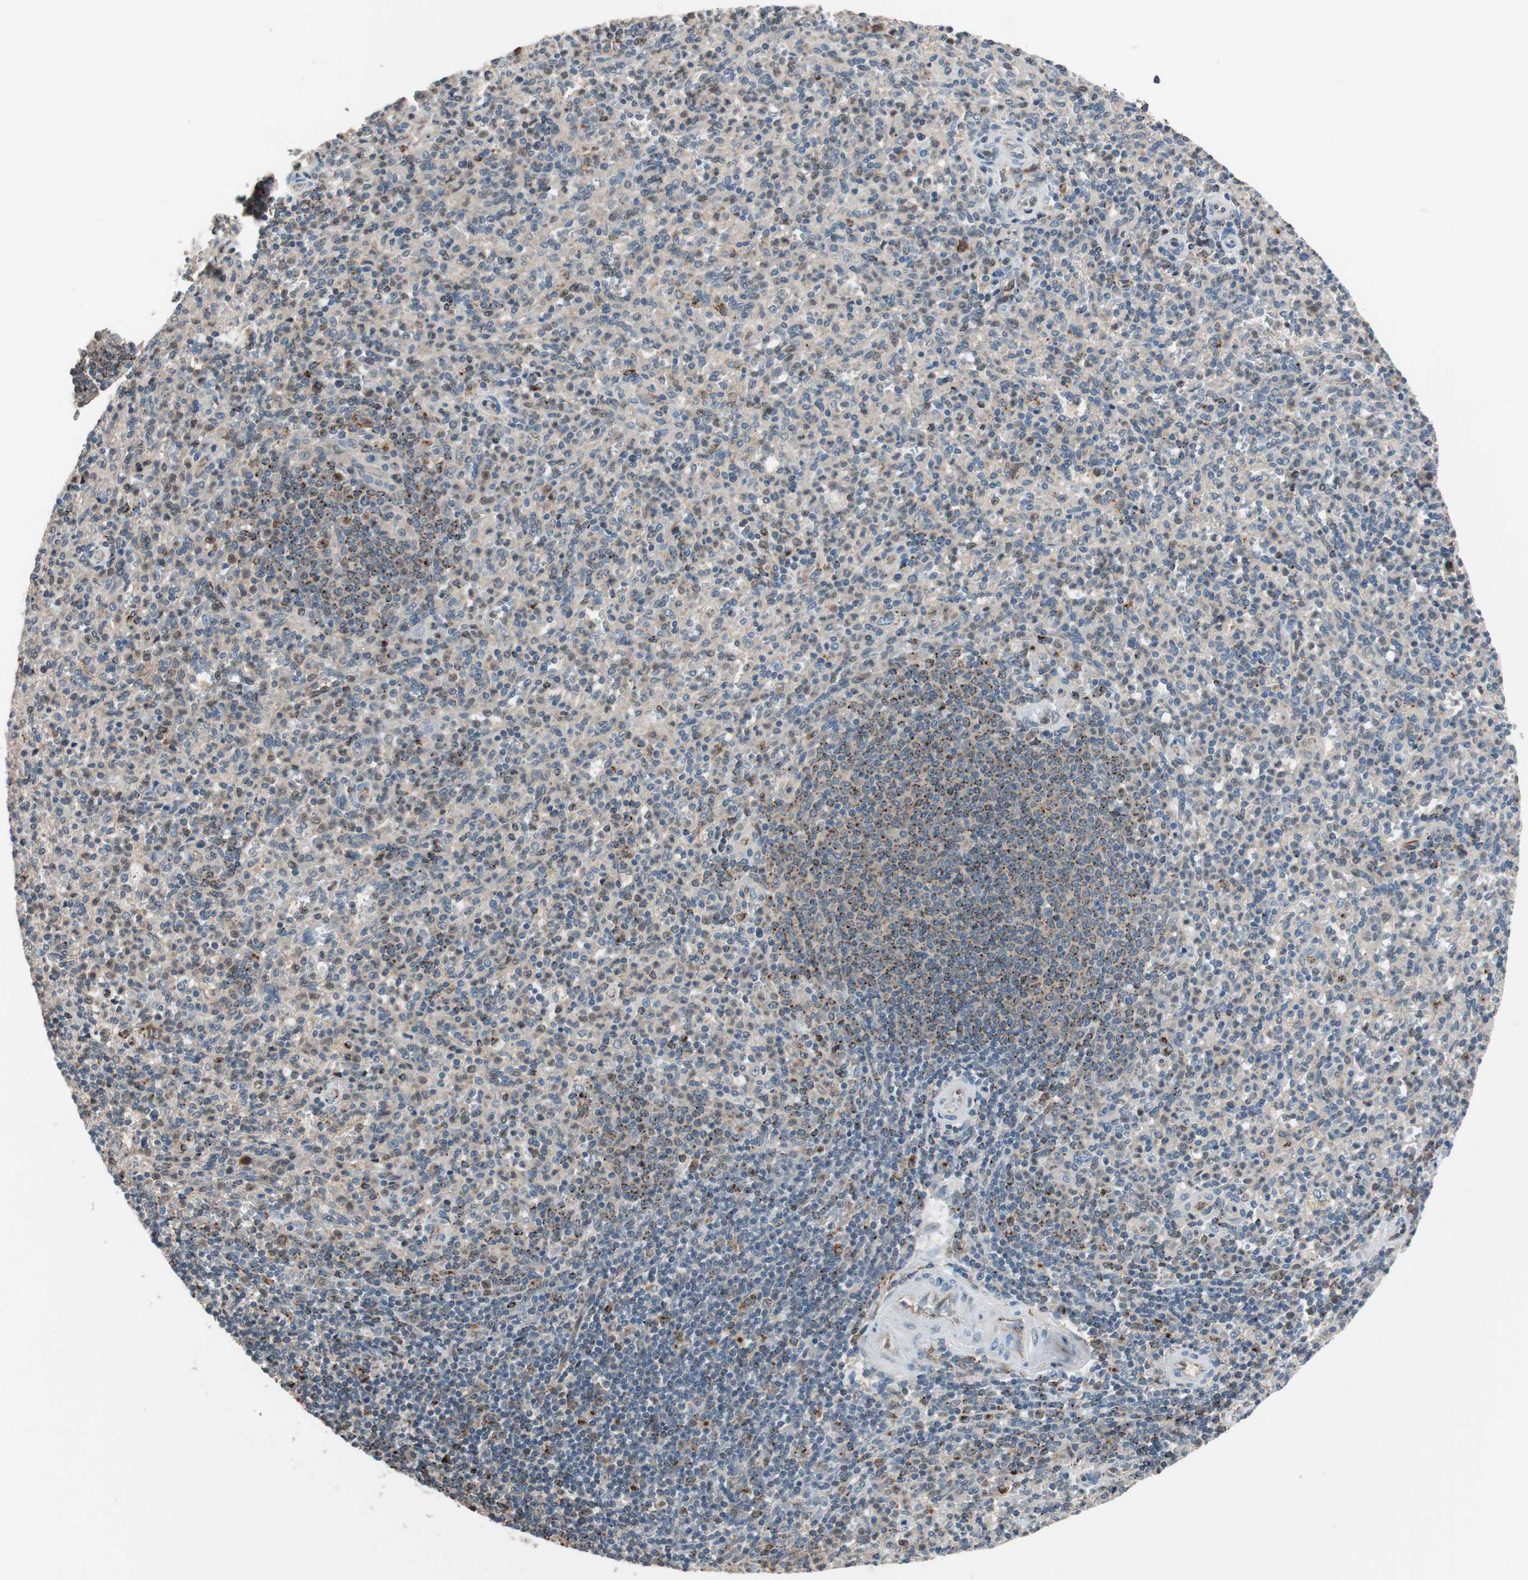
{"staining": {"intensity": "weak", "quantity": "<25%", "location": "cytoplasmic/membranous"}, "tissue": "spleen", "cell_type": "Cells in red pulp", "image_type": "normal", "snomed": [{"axis": "morphology", "description": "Normal tissue, NOS"}, {"axis": "topography", "description": "Spleen"}], "caption": "DAB (3,3'-diaminobenzidine) immunohistochemical staining of unremarkable human spleen exhibits no significant expression in cells in red pulp.", "gene": "P3R3URF", "patient": {"sex": "male", "age": 36}}